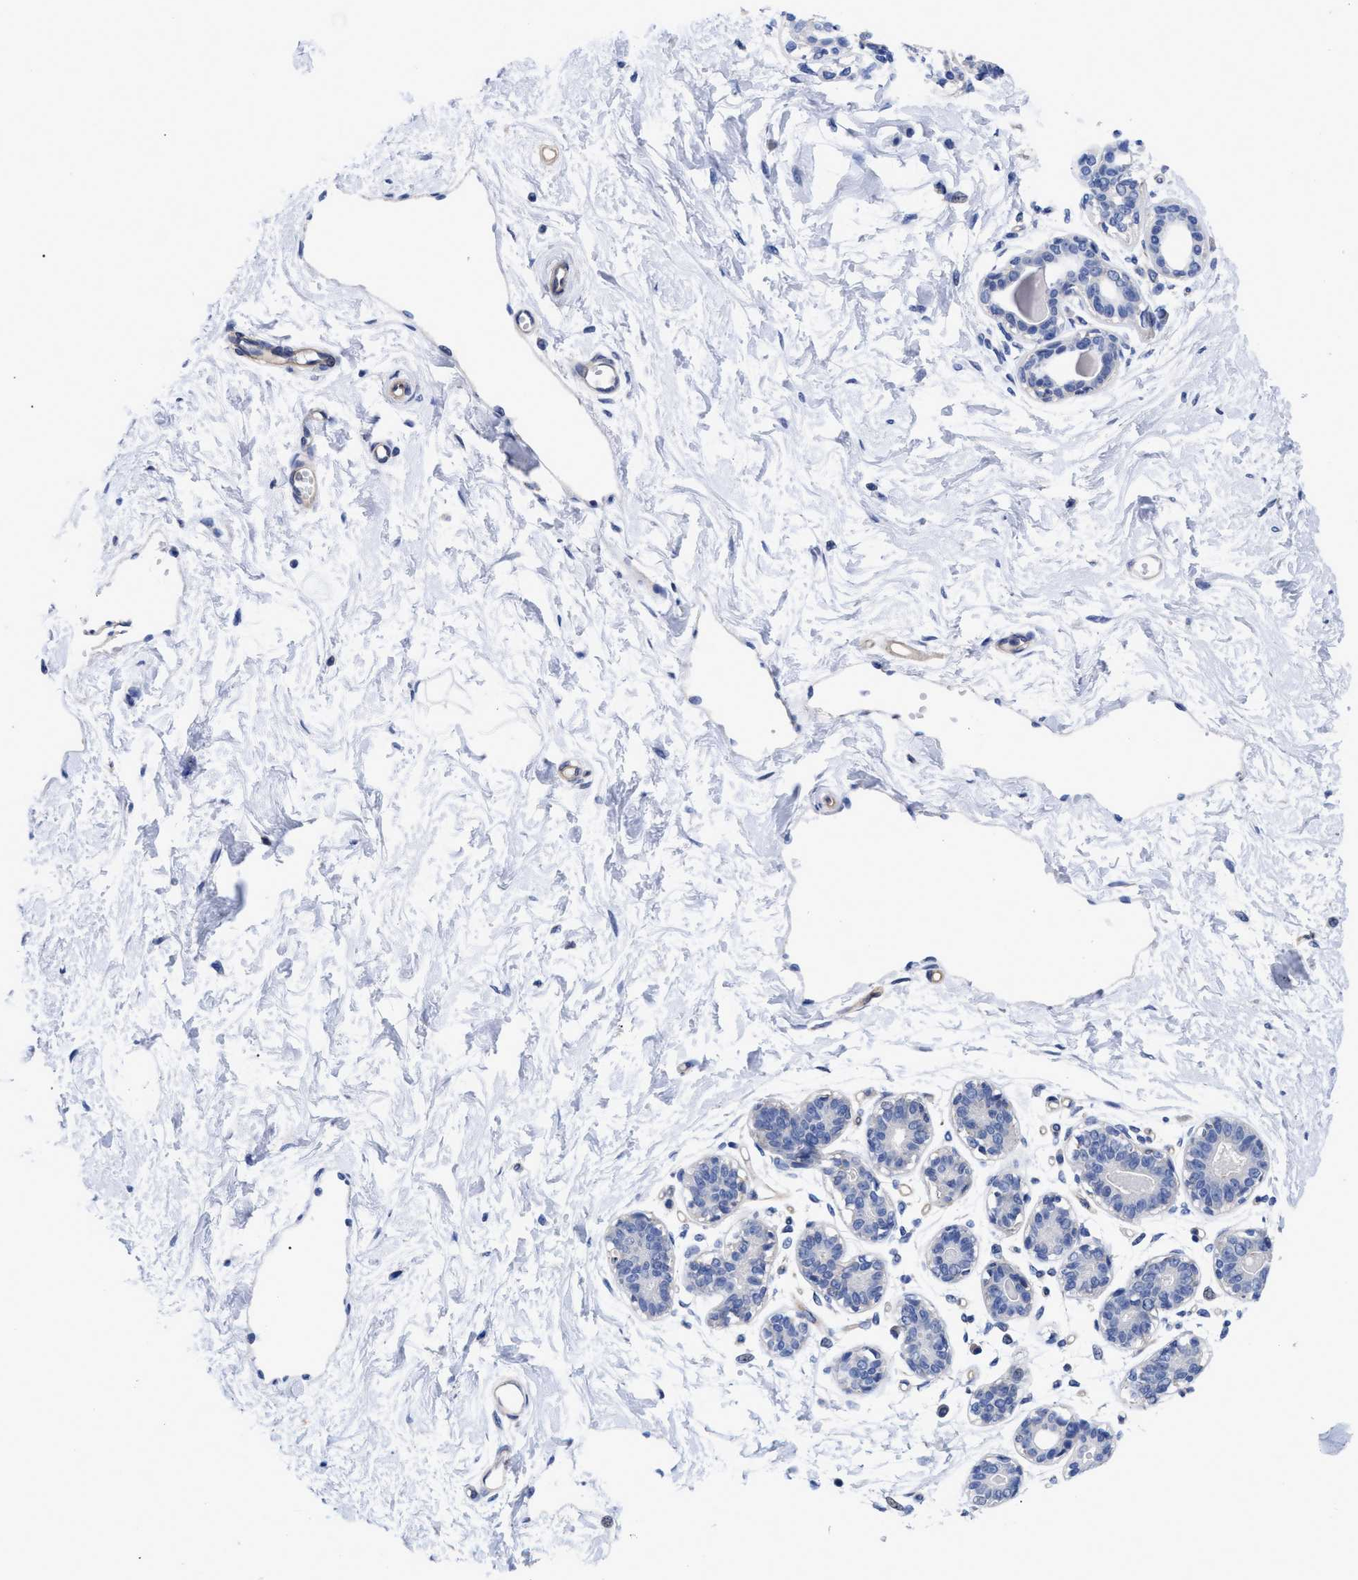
{"staining": {"intensity": "negative", "quantity": "none", "location": "none"}, "tissue": "breast", "cell_type": "Adipocytes", "image_type": "normal", "snomed": [{"axis": "morphology", "description": "Normal tissue, NOS"}, {"axis": "topography", "description": "Breast"}], "caption": "Immunohistochemistry image of normal human breast stained for a protein (brown), which exhibits no expression in adipocytes.", "gene": "IRAG2", "patient": {"sex": "female", "age": 45}}